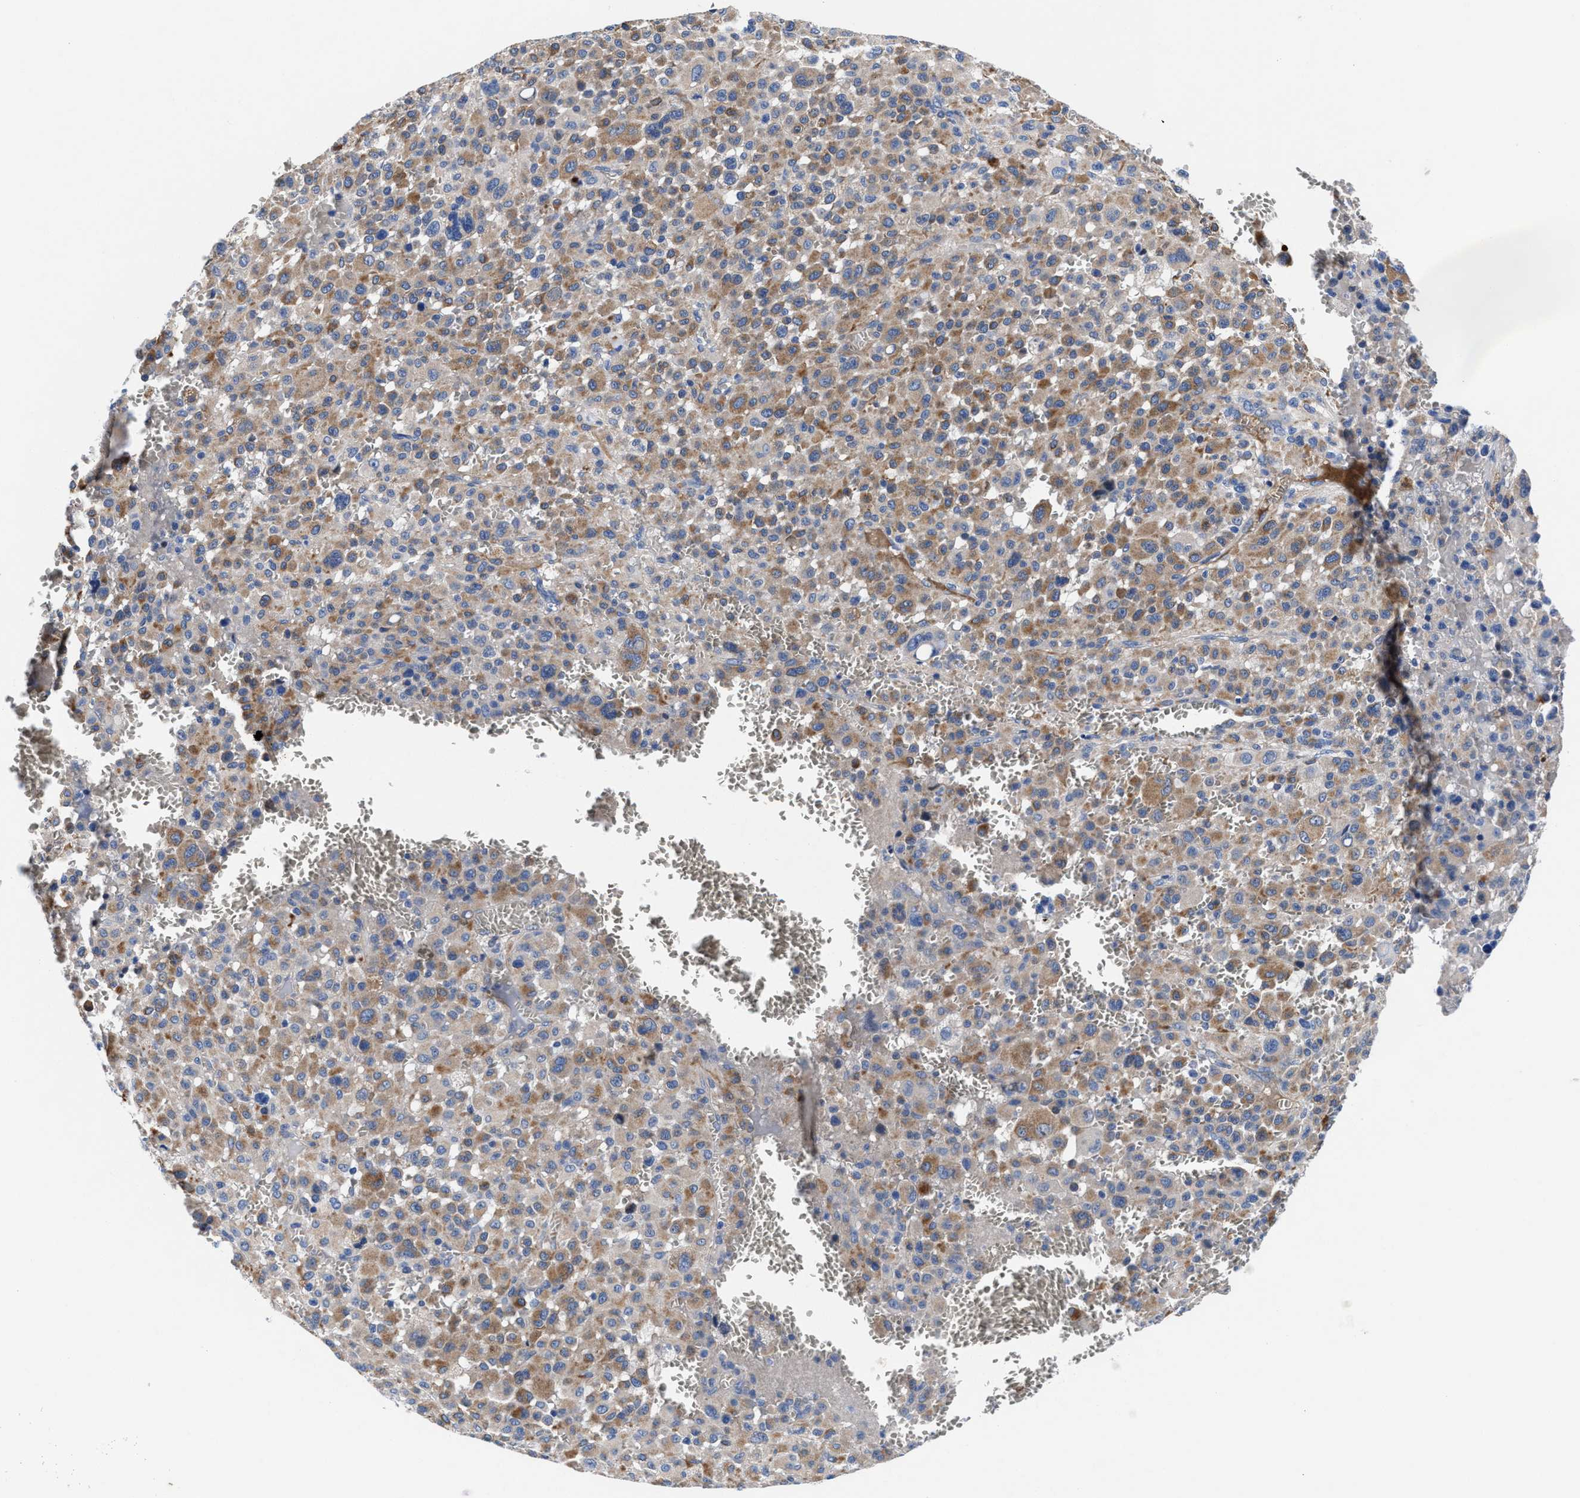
{"staining": {"intensity": "moderate", "quantity": "25%-75%", "location": "cytoplasmic/membranous"}, "tissue": "melanoma", "cell_type": "Tumor cells", "image_type": "cancer", "snomed": [{"axis": "morphology", "description": "Malignant melanoma, Metastatic site"}, {"axis": "topography", "description": "Skin"}], "caption": "This is a histology image of immunohistochemistry (IHC) staining of melanoma, which shows moderate positivity in the cytoplasmic/membranous of tumor cells.", "gene": "DHRS13", "patient": {"sex": "female", "age": 74}}